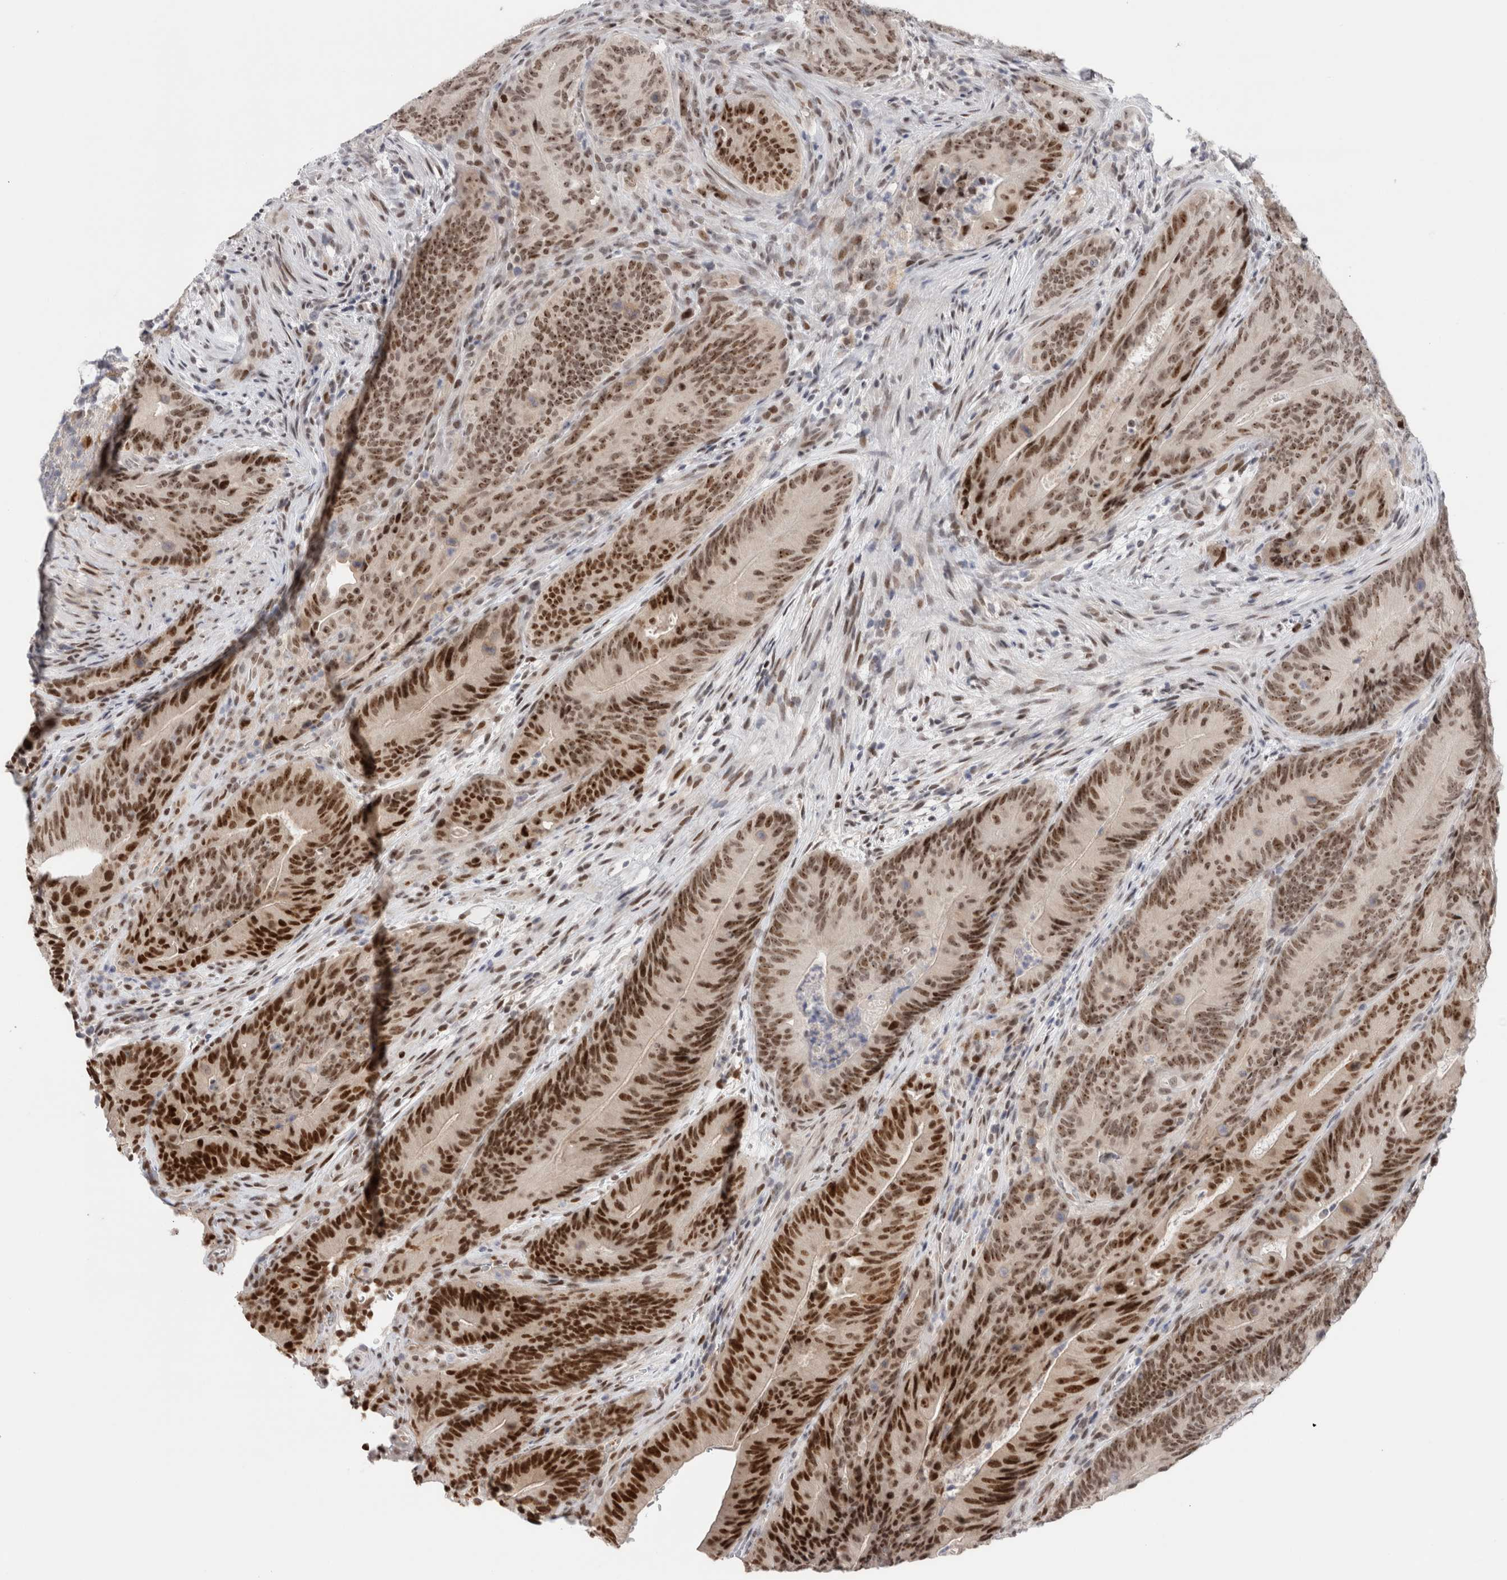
{"staining": {"intensity": "strong", "quantity": "25%-75%", "location": "nuclear"}, "tissue": "colorectal cancer", "cell_type": "Tumor cells", "image_type": "cancer", "snomed": [{"axis": "morphology", "description": "Normal tissue, NOS"}, {"axis": "topography", "description": "Colon"}], "caption": "Protein analysis of colorectal cancer tissue reveals strong nuclear expression in approximately 25%-75% of tumor cells.", "gene": "ZNF521", "patient": {"sex": "female", "age": 82}}